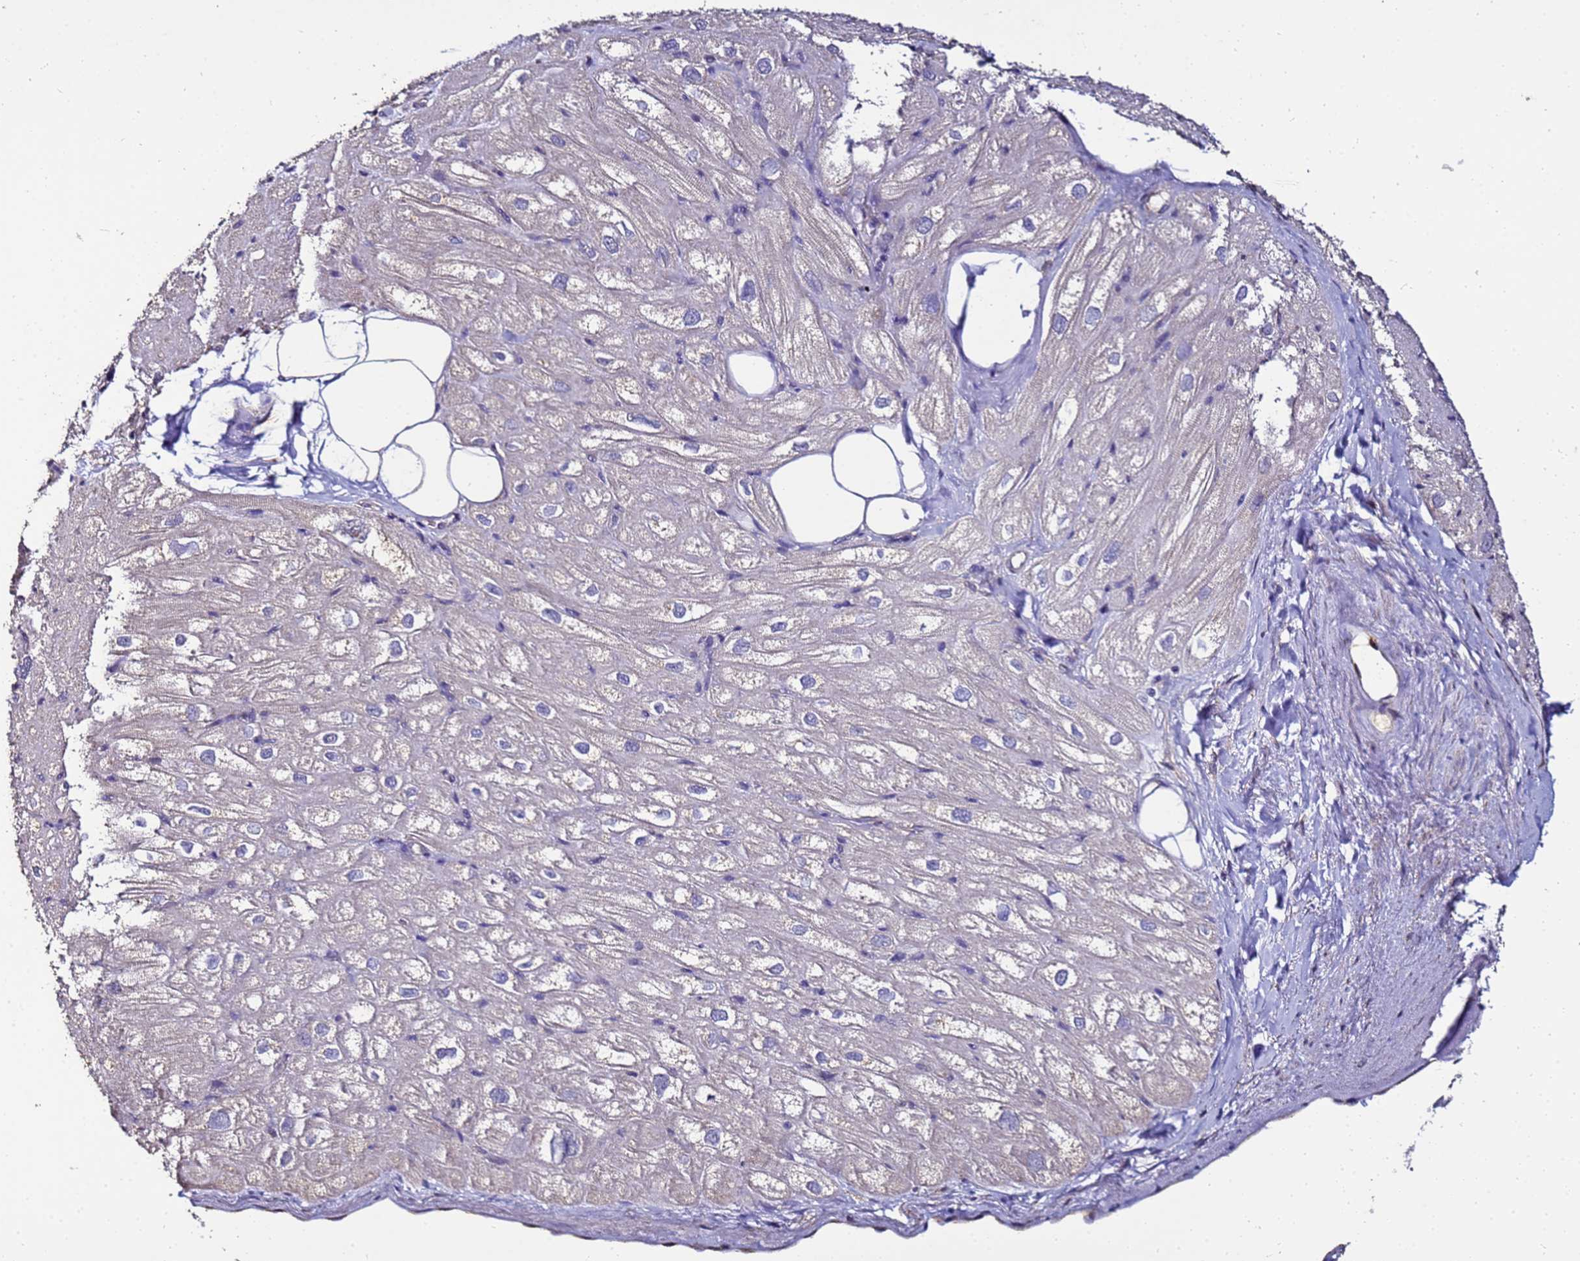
{"staining": {"intensity": "weak", "quantity": "<25%", "location": "cytoplasmic/membranous"}, "tissue": "heart muscle", "cell_type": "Cardiomyocytes", "image_type": "normal", "snomed": [{"axis": "morphology", "description": "Normal tissue, NOS"}, {"axis": "topography", "description": "Heart"}], "caption": "This is a histopathology image of immunohistochemistry staining of normal heart muscle, which shows no staining in cardiomyocytes.", "gene": "ENOPH1", "patient": {"sex": "male", "age": 50}}